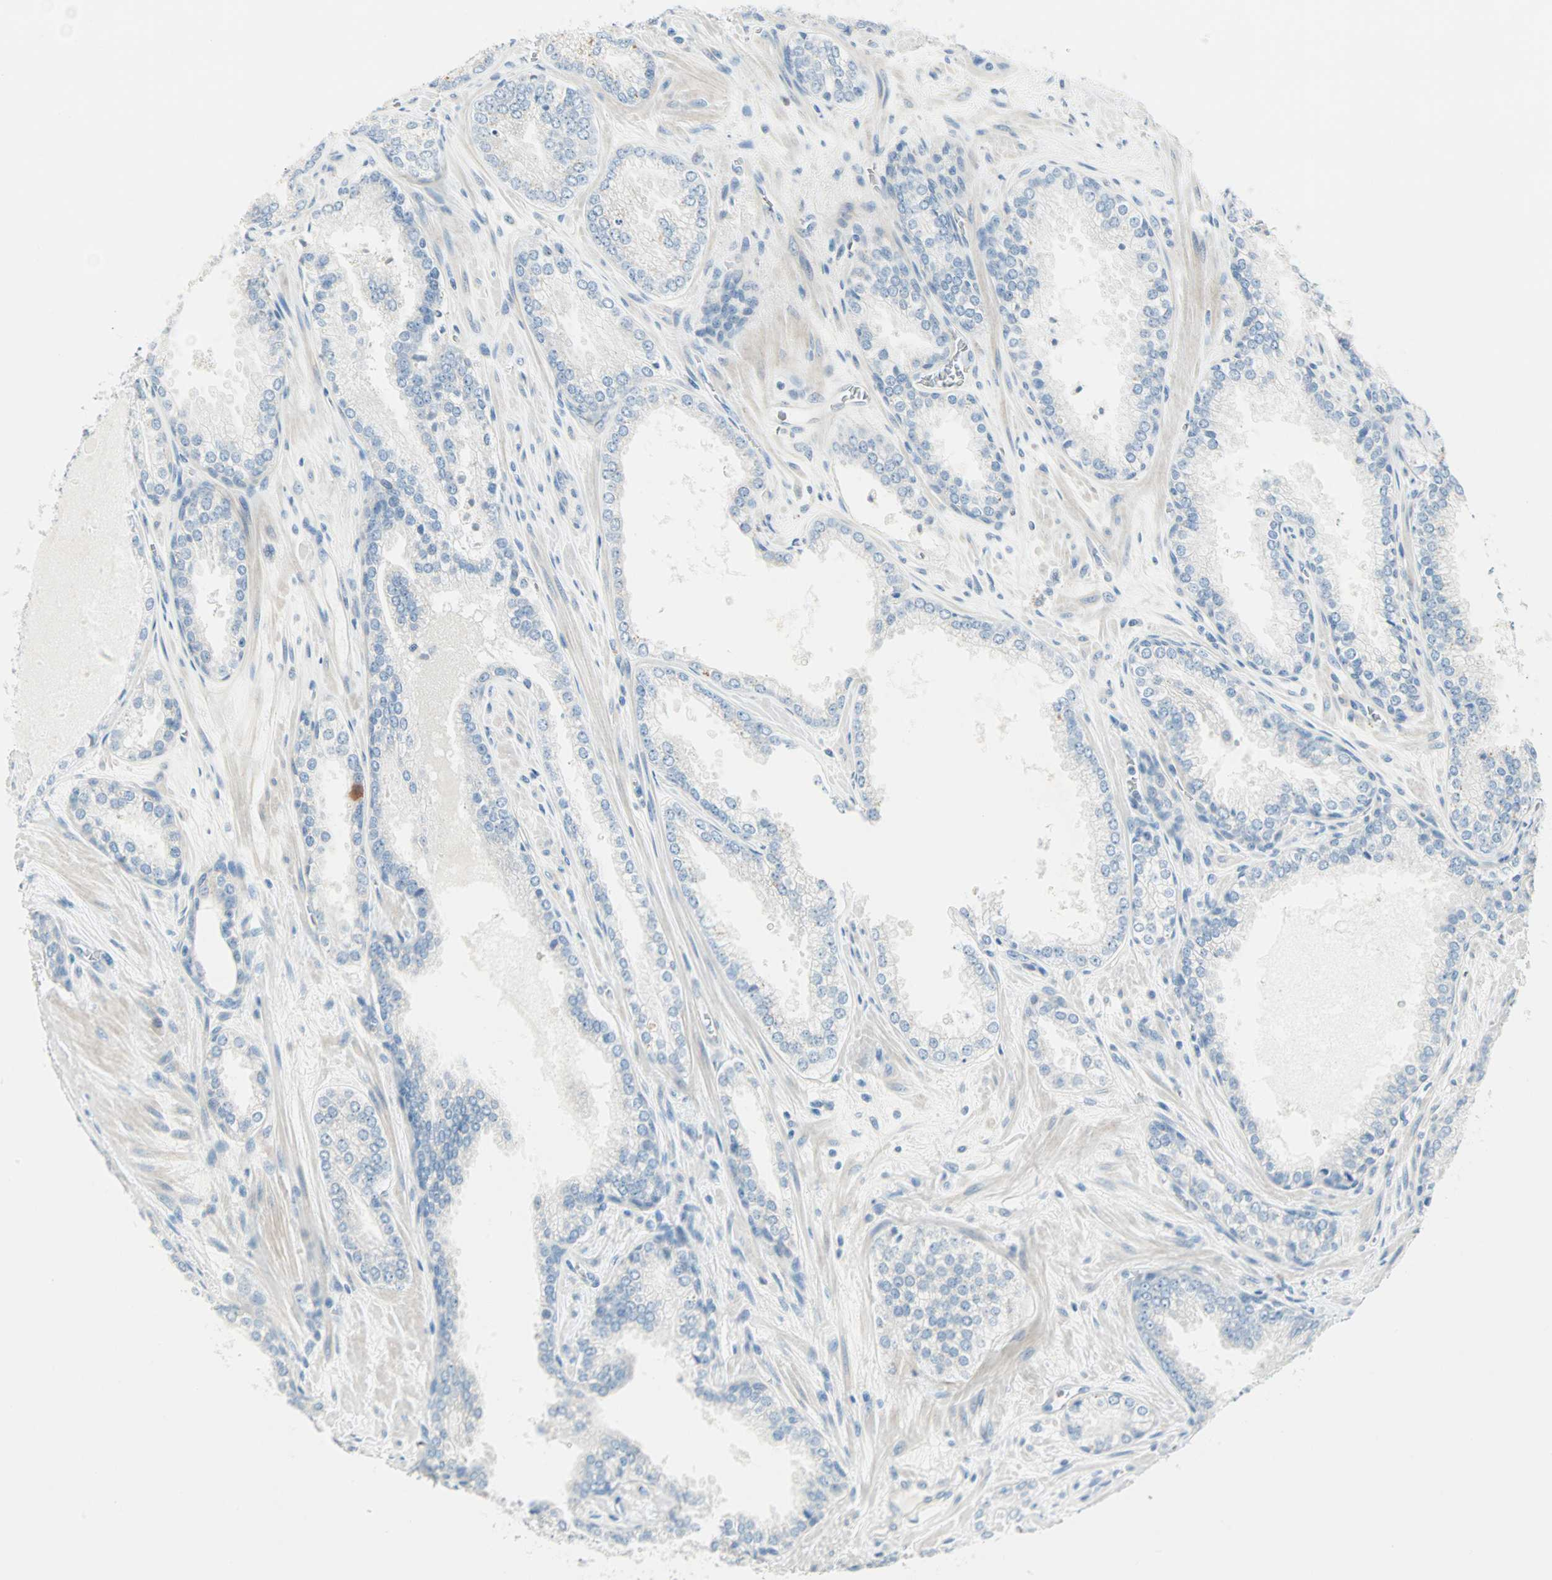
{"staining": {"intensity": "negative", "quantity": "none", "location": "none"}, "tissue": "prostate cancer", "cell_type": "Tumor cells", "image_type": "cancer", "snomed": [{"axis": "morphology", "description": "Adenocarcinoma, Low grade"}, {"axis": "topography", "description": "Prostate"}], "caption": "An image of human prostate cancer is negative for staining in tumor cells.", "gene": "SULT1C2", "patient": {"sex": "male", "age": 60}}